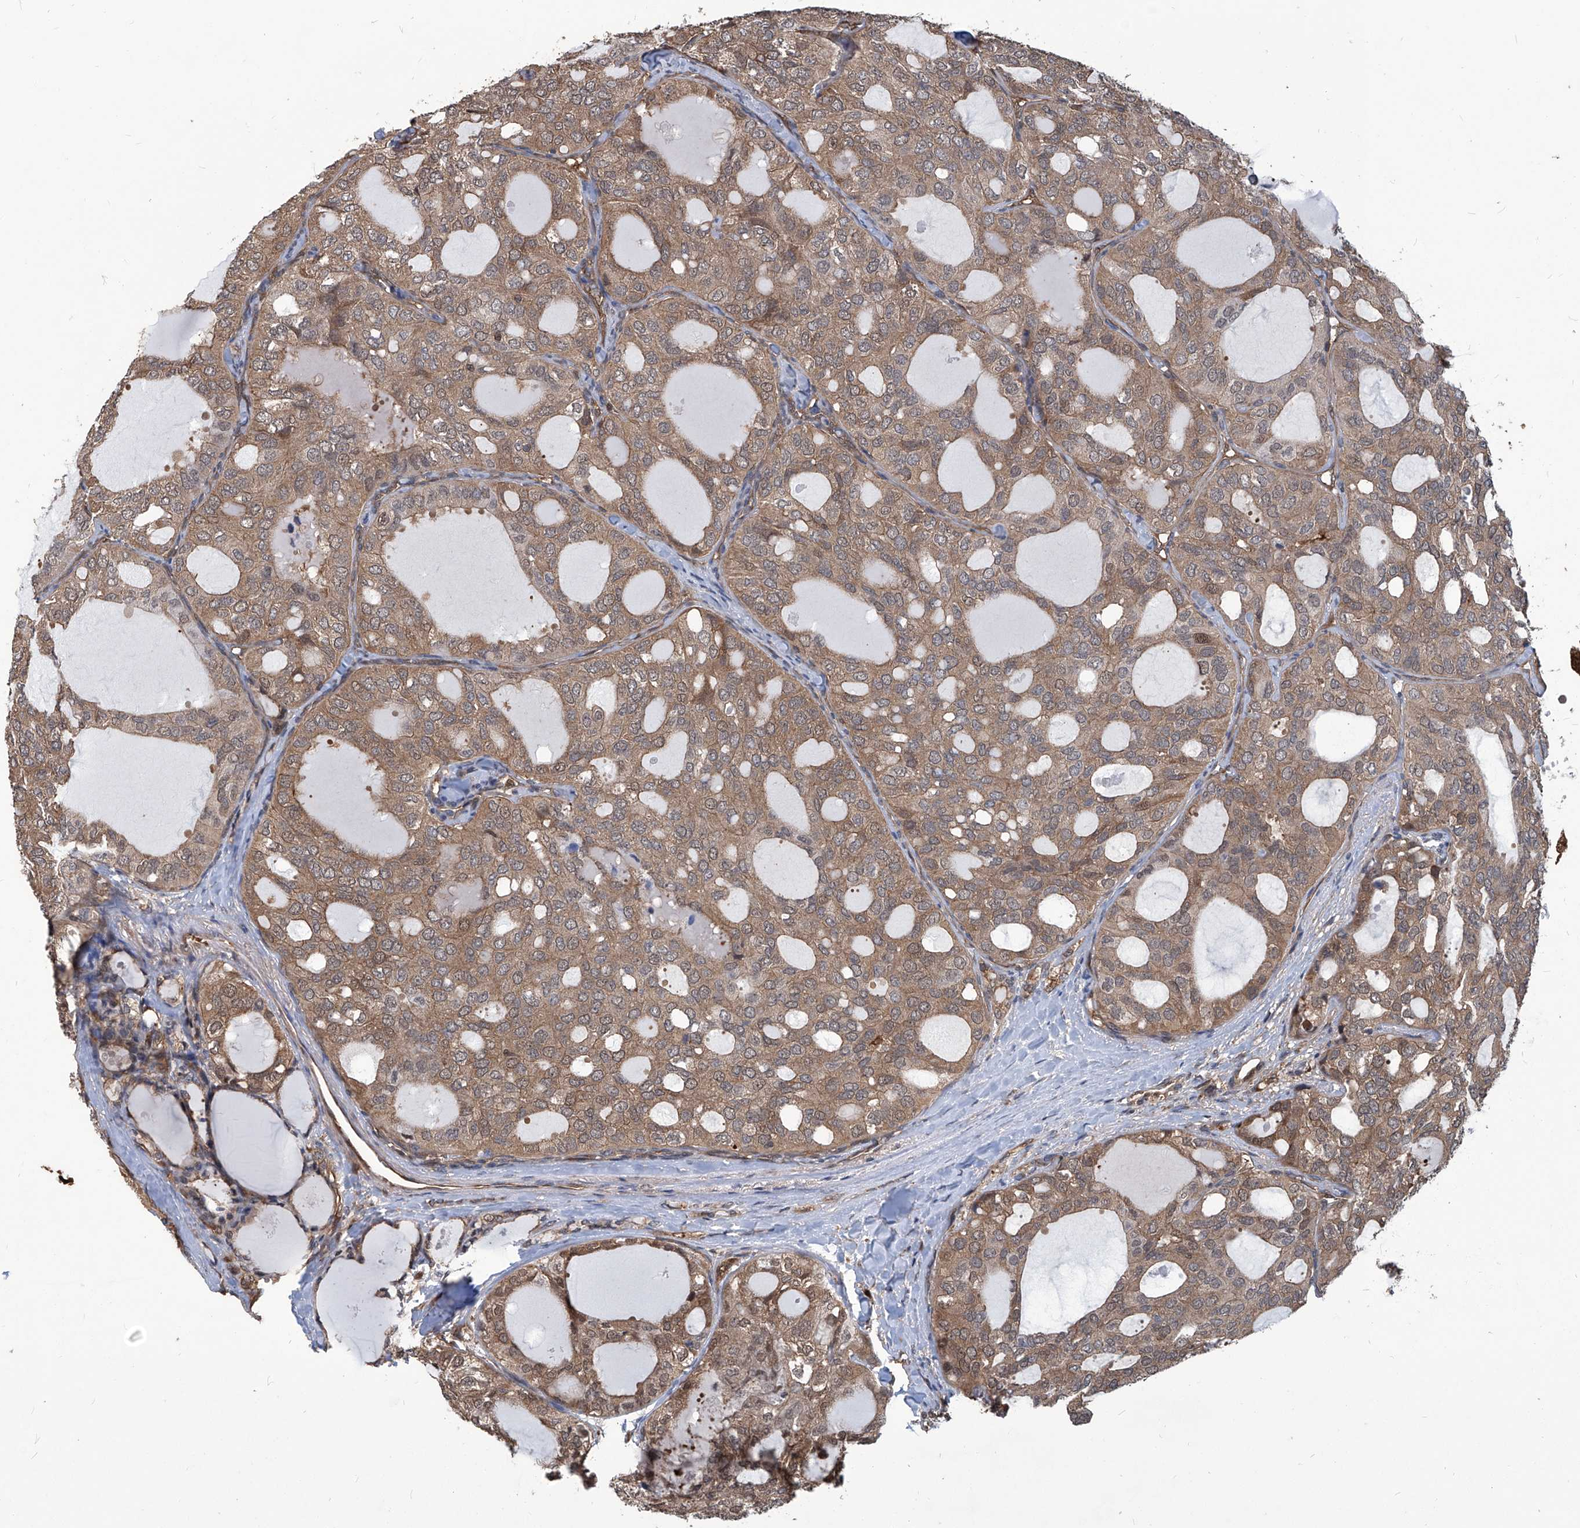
{"staining": {"intensity": "moderate", "quantity": ">75%", "location": "cytoplasmic/membranous"}, "tissue": "thyroid cancer", "cell_type": "Tumor cells", "image_type": "cancer", "snomed": [{"axis": "morphology", "description": "Follicular adenoma carcinoma, NOS"}, {"axis": "topography", "description": "Thyroid gland"}], "caption": "Thyroid cancer stained with DAB (3,3'-diaminobenzidine) immunohistochemistry (IHC) shows medium levels of moderate cytoplasmic/membranous positivity in about >75% of tumor cells.", "gene": "PSMB1", "patient": {"sex": "male", "age": 75}}